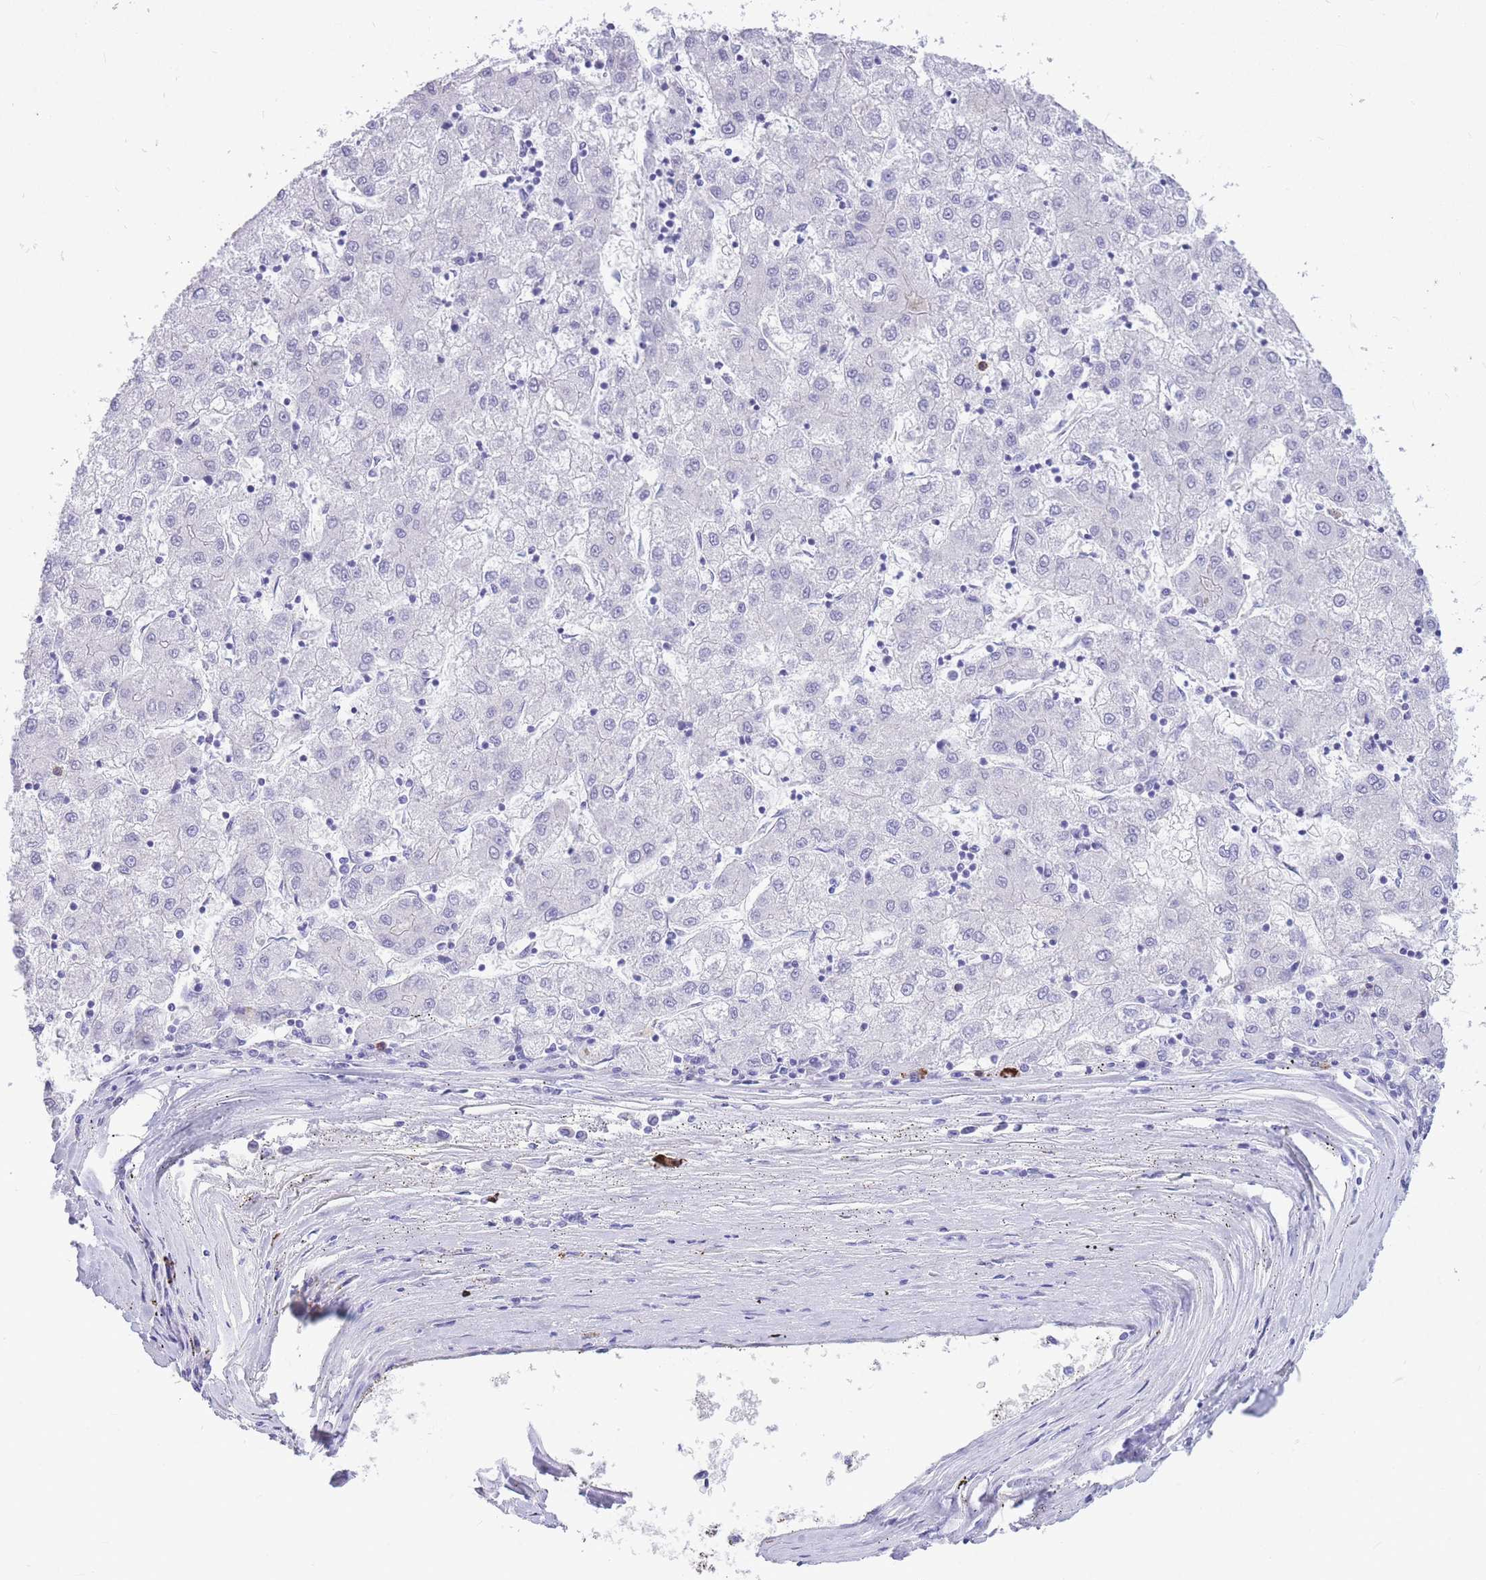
{"staining": {"intensity": "negative", "quantity": "none", "location": "none"}, "tissue": "liver cancer", "cell_type": "Tumor cells", "image_type": "cancer", "snomed": [{"axis": "morphology", "description": "Carcinoma, Hepatocellular, NOS"}, {"axis": "topography", "description": "Liver"}], "caption": "The image displays no staining of tumor cells in hepatocellular carcinoma (liver). (DAB immunohistochemistry, high magnification).", "gene": "ZFP62", "patient": {"sex": "male", "age": 72}}